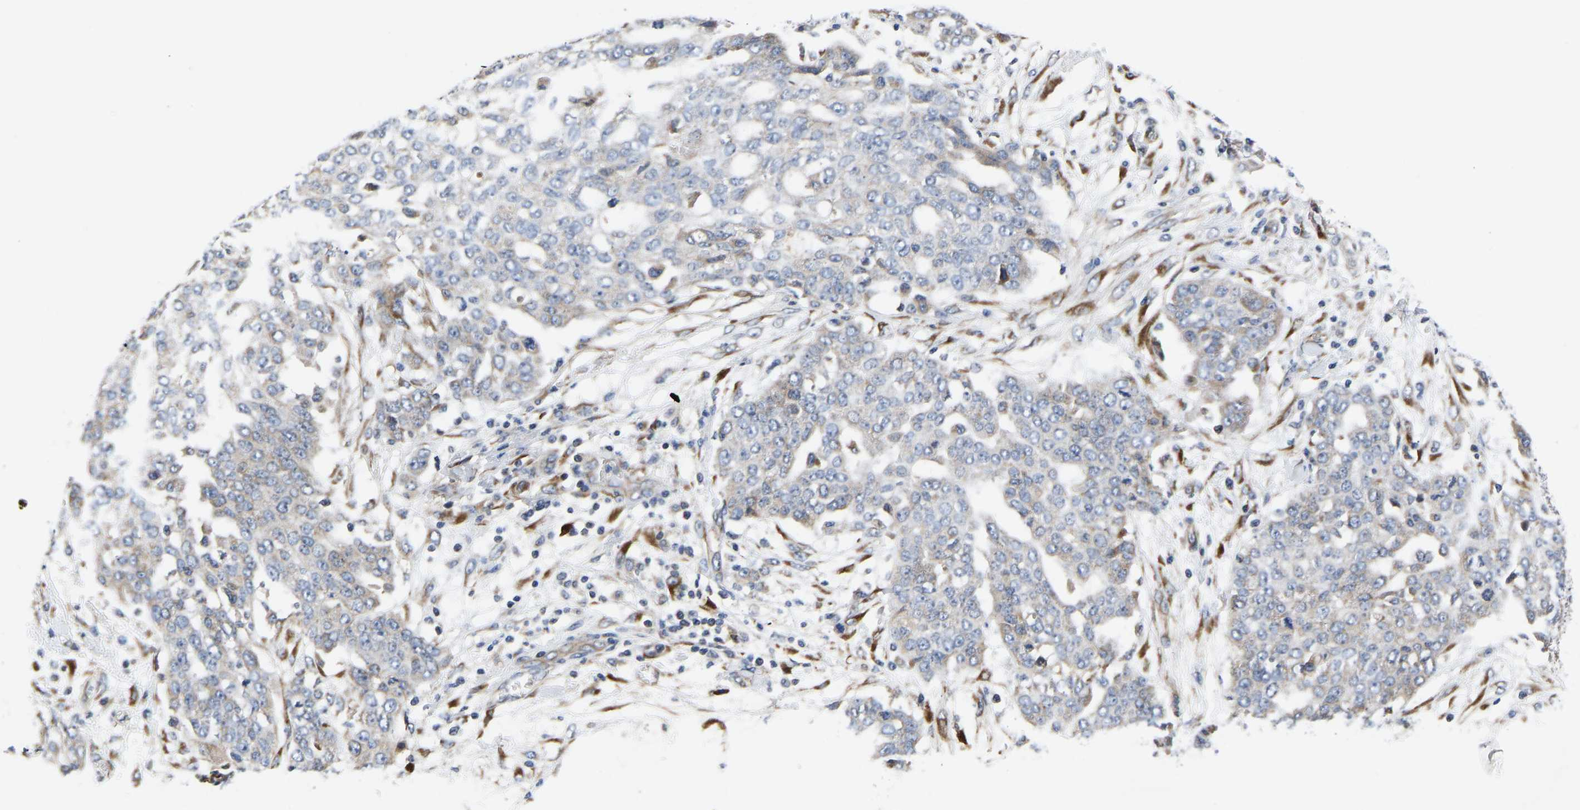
{"staining": {"intensity": "weak", "quantity": "<25%", "location": "cytoplasmic/membranous"}, "tissue": "ovarian cancer", "cell_type": "Tumor cells", "image_type": "cancer", "snomed": [{"axis": "morphology", "description": "Cystadenocarcinoma, serous, NOS"}, {"axis": "topography", "description": "Soft tissue"}, {"axis": "topography", "description": "Ovary"}], "caption": "The micrograph shows no staining of tumor cells in serous cystadenocarcinoma (ovarian). (DAB immunohistochemistry visualized using brightfield microscopy, high magnification).", "gene": "FRRS1", "patient": {"sex": "female", "age": 57}}